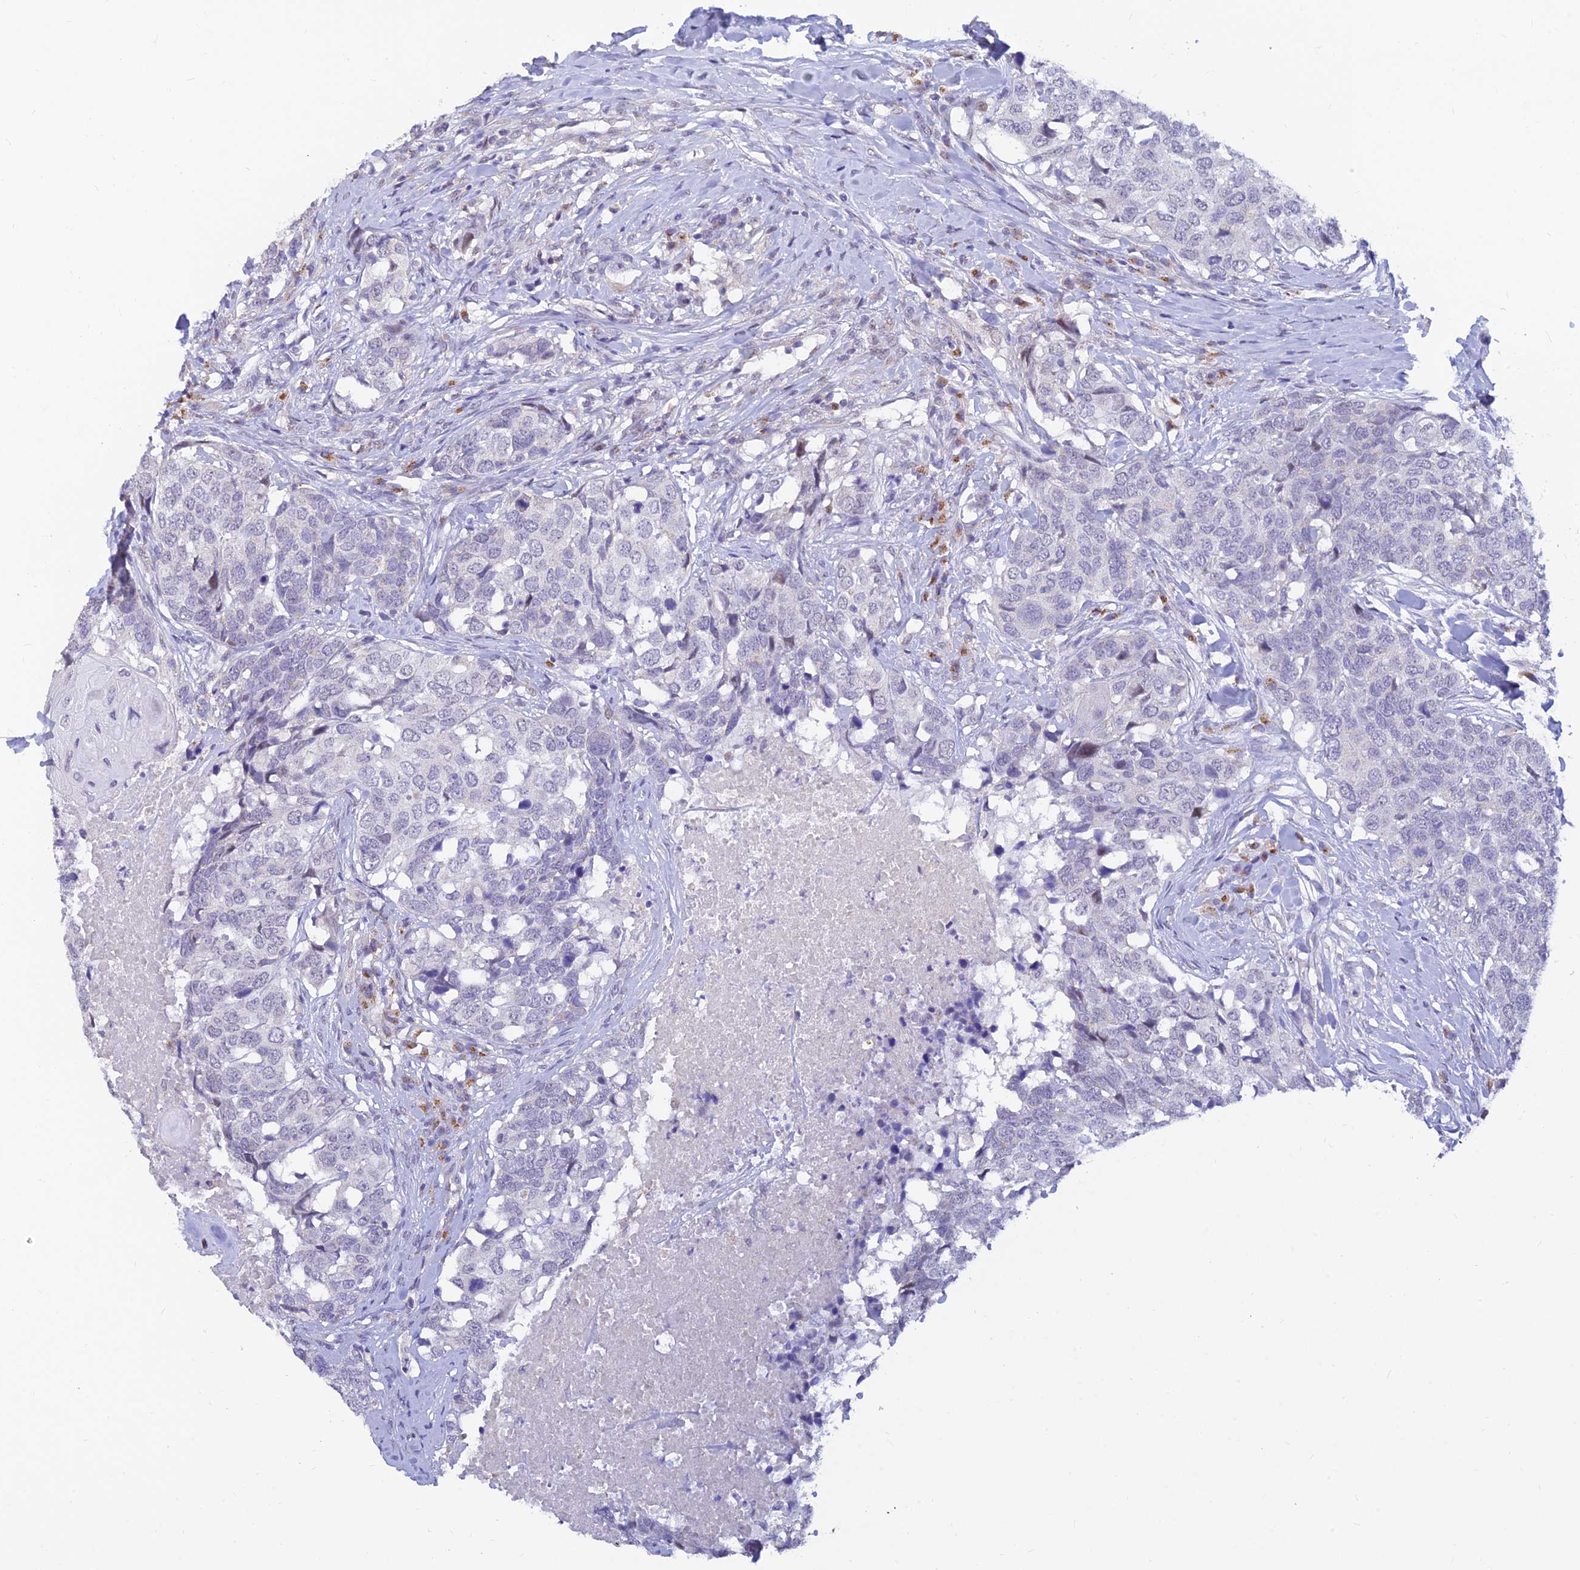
{"staining": {"intensity": "negative", "quantity": "none", "location": "none"}, "tissue": "head and neck cancer", "cell_type": "Tumor cells", "image_type": "cancer", "snomed": [{"axis": "morphology", "description": "Squamous cell carcinoma, NOS"}, {"axis": "topography", "description": "Head-Neck"}], "caption": "This is an IHC image of head and neck cancer. There is no staining in tumor cells.", "gene": "INKA1", "patient": {"sex": "male", "age": 66}}